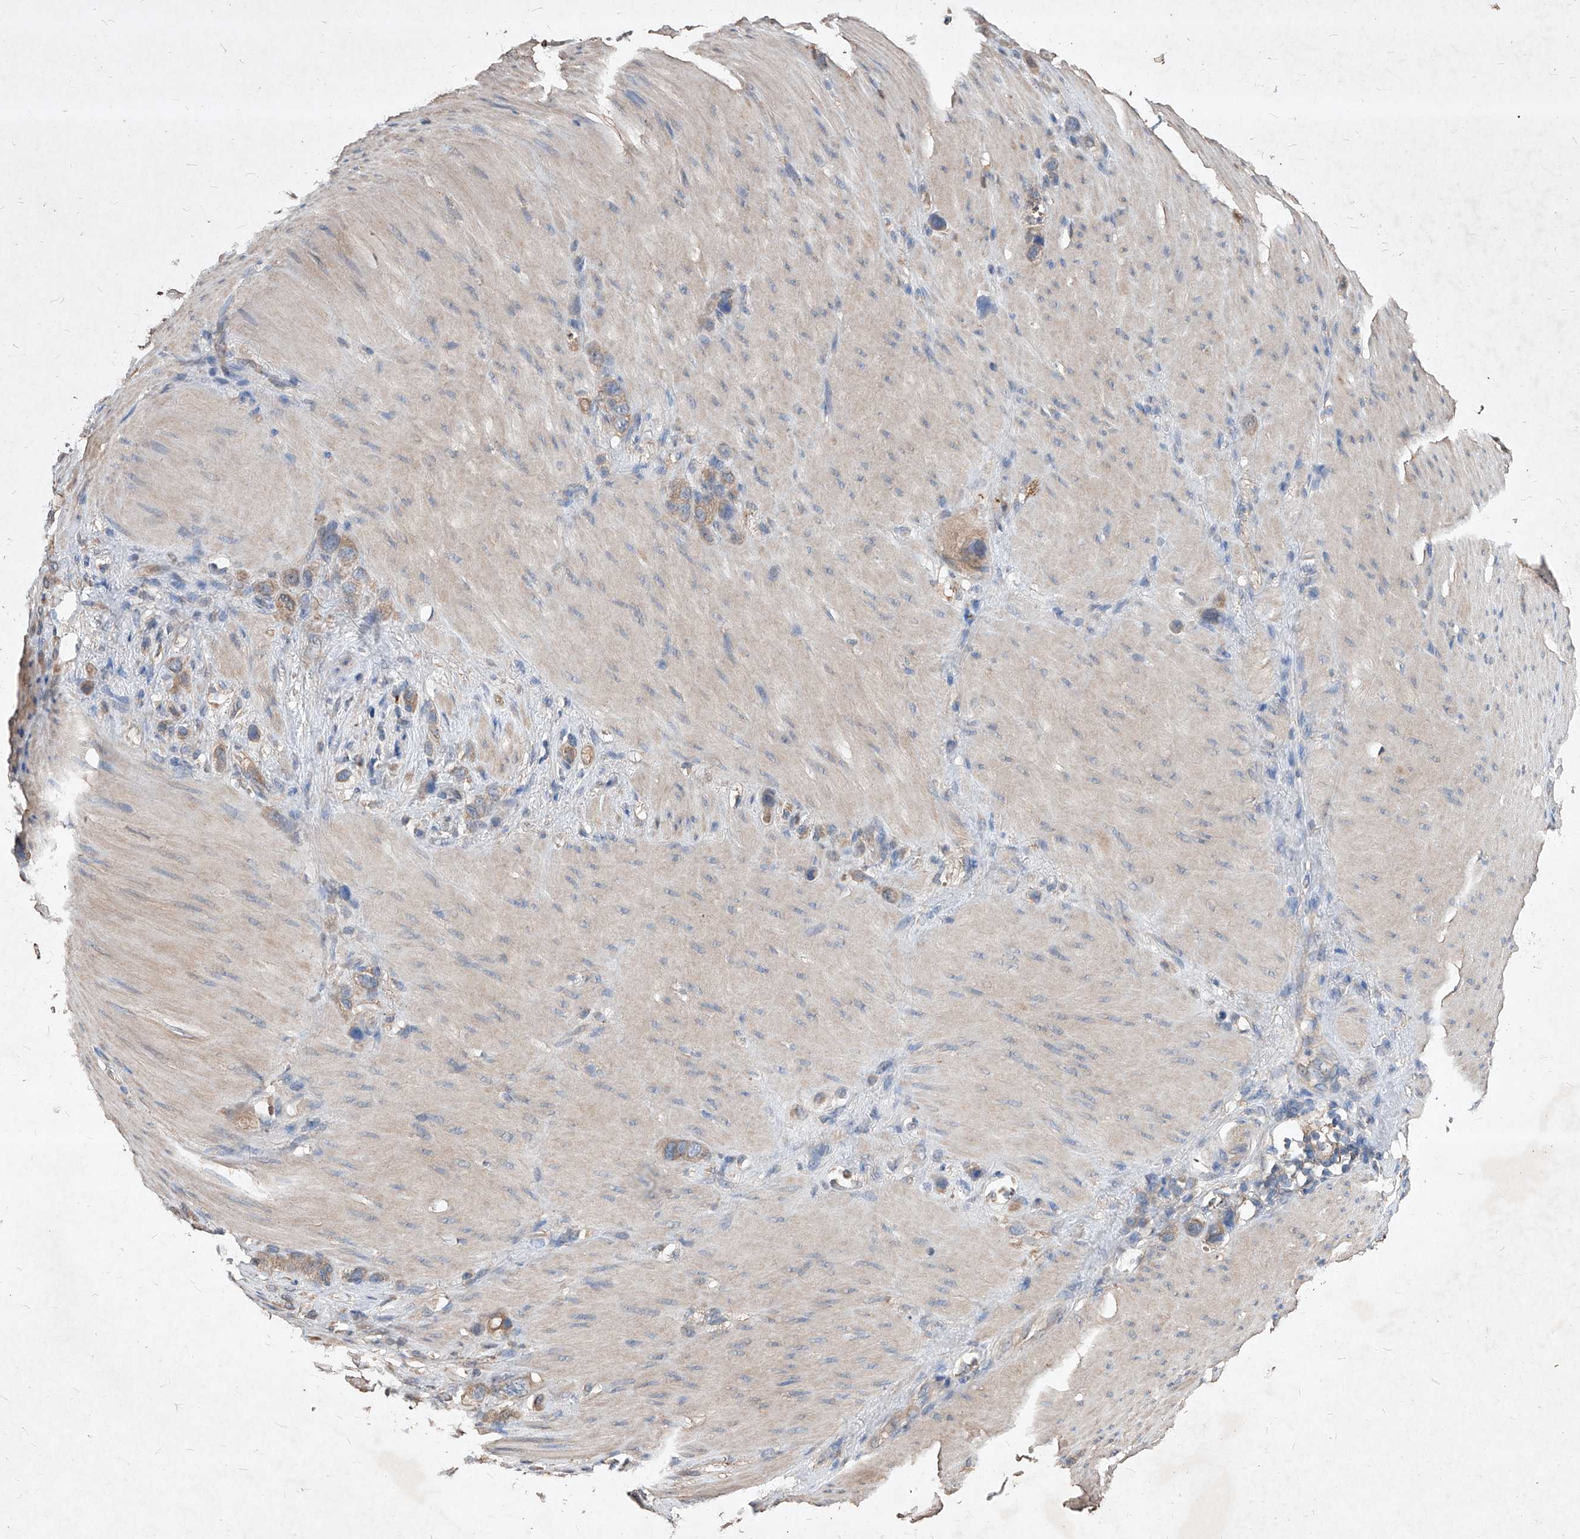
{"staining": {"intensity": "weak", "quantity": ">75%", "location": "cytoplasmic/membranous"}, "tissue": "stomach cancer", "cell_type": "Tumor cells", "image_type": "cancer", "snomed": [{"axis": "morphology", "description": "Normal tissue, NOS"}, {"axis": "morphology", "description": "Adenocarcinoma, NOS"}, {"axis": "morphology", "description": "Adenocarcinoma, High grade"}, {"axis": "topography", "description": "Stomach, upper"}, {"axis": "topography", "description": "Stomach"}], "caption": "An immunohistochemistry micrograph of neoplastic tissue is shown. Protein staining in brown labels weak cytoplasmic/membranous positivity in adenocarcinoma (stomach) within tumor cells.", "gene": "SYNGR1", "patient": {"sex": "female", "age": 65}}